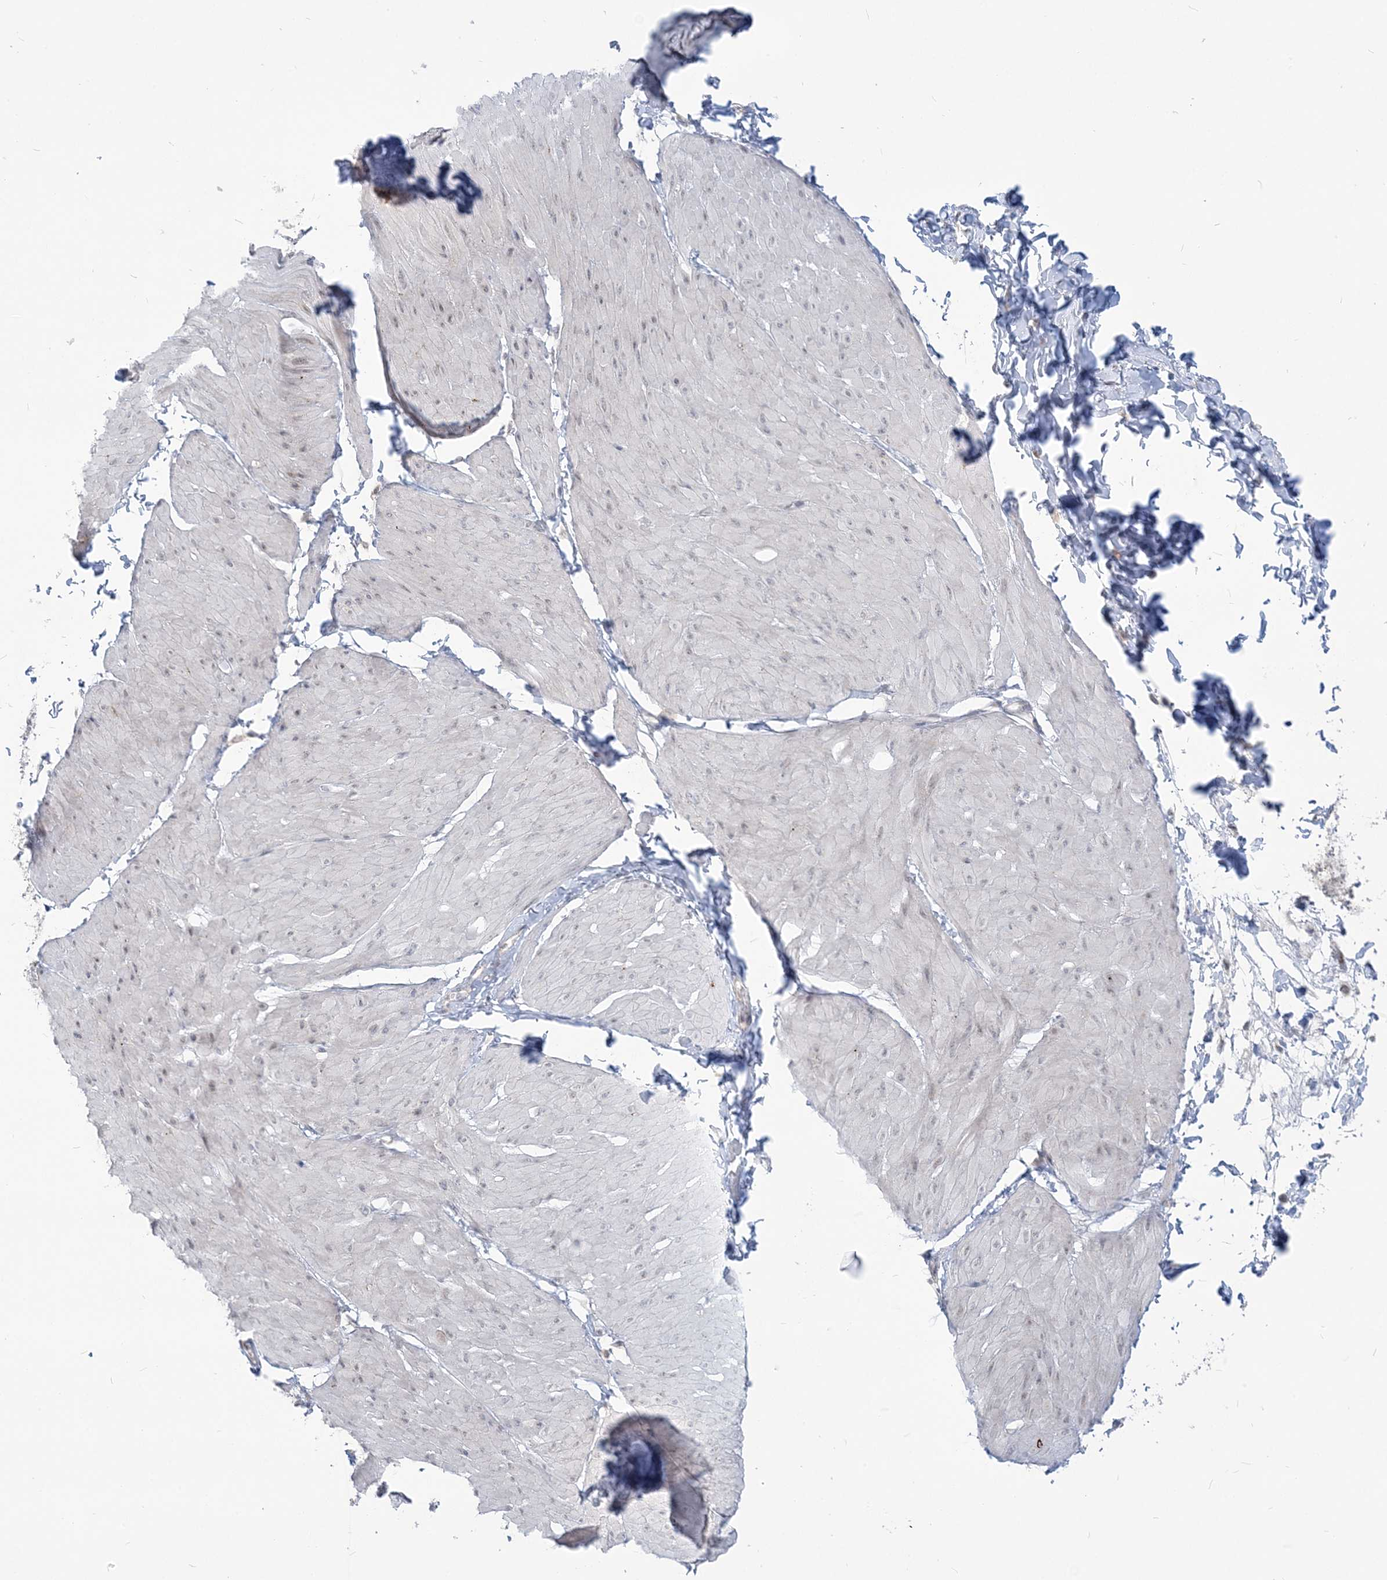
{"staining": {"intensity": "negative", "quantity": "none", "location": "none"}, "tissue": "smooth muscle", "cell_type": "Smooth muscle cells", "image_type": "normal", "snomed": [{"axis": "morphology", "description": "Urothelial carcinoma, High grade"}, {"axis": "topography", "description": "Urinary bladder"}], "caption": "Immunohistochemistry (IHC) of benign human smooth muscle reveals no expression in smooth muscle cells.", "gene": "SDAD1", "patient": {"sex": "male", "age": 46}}